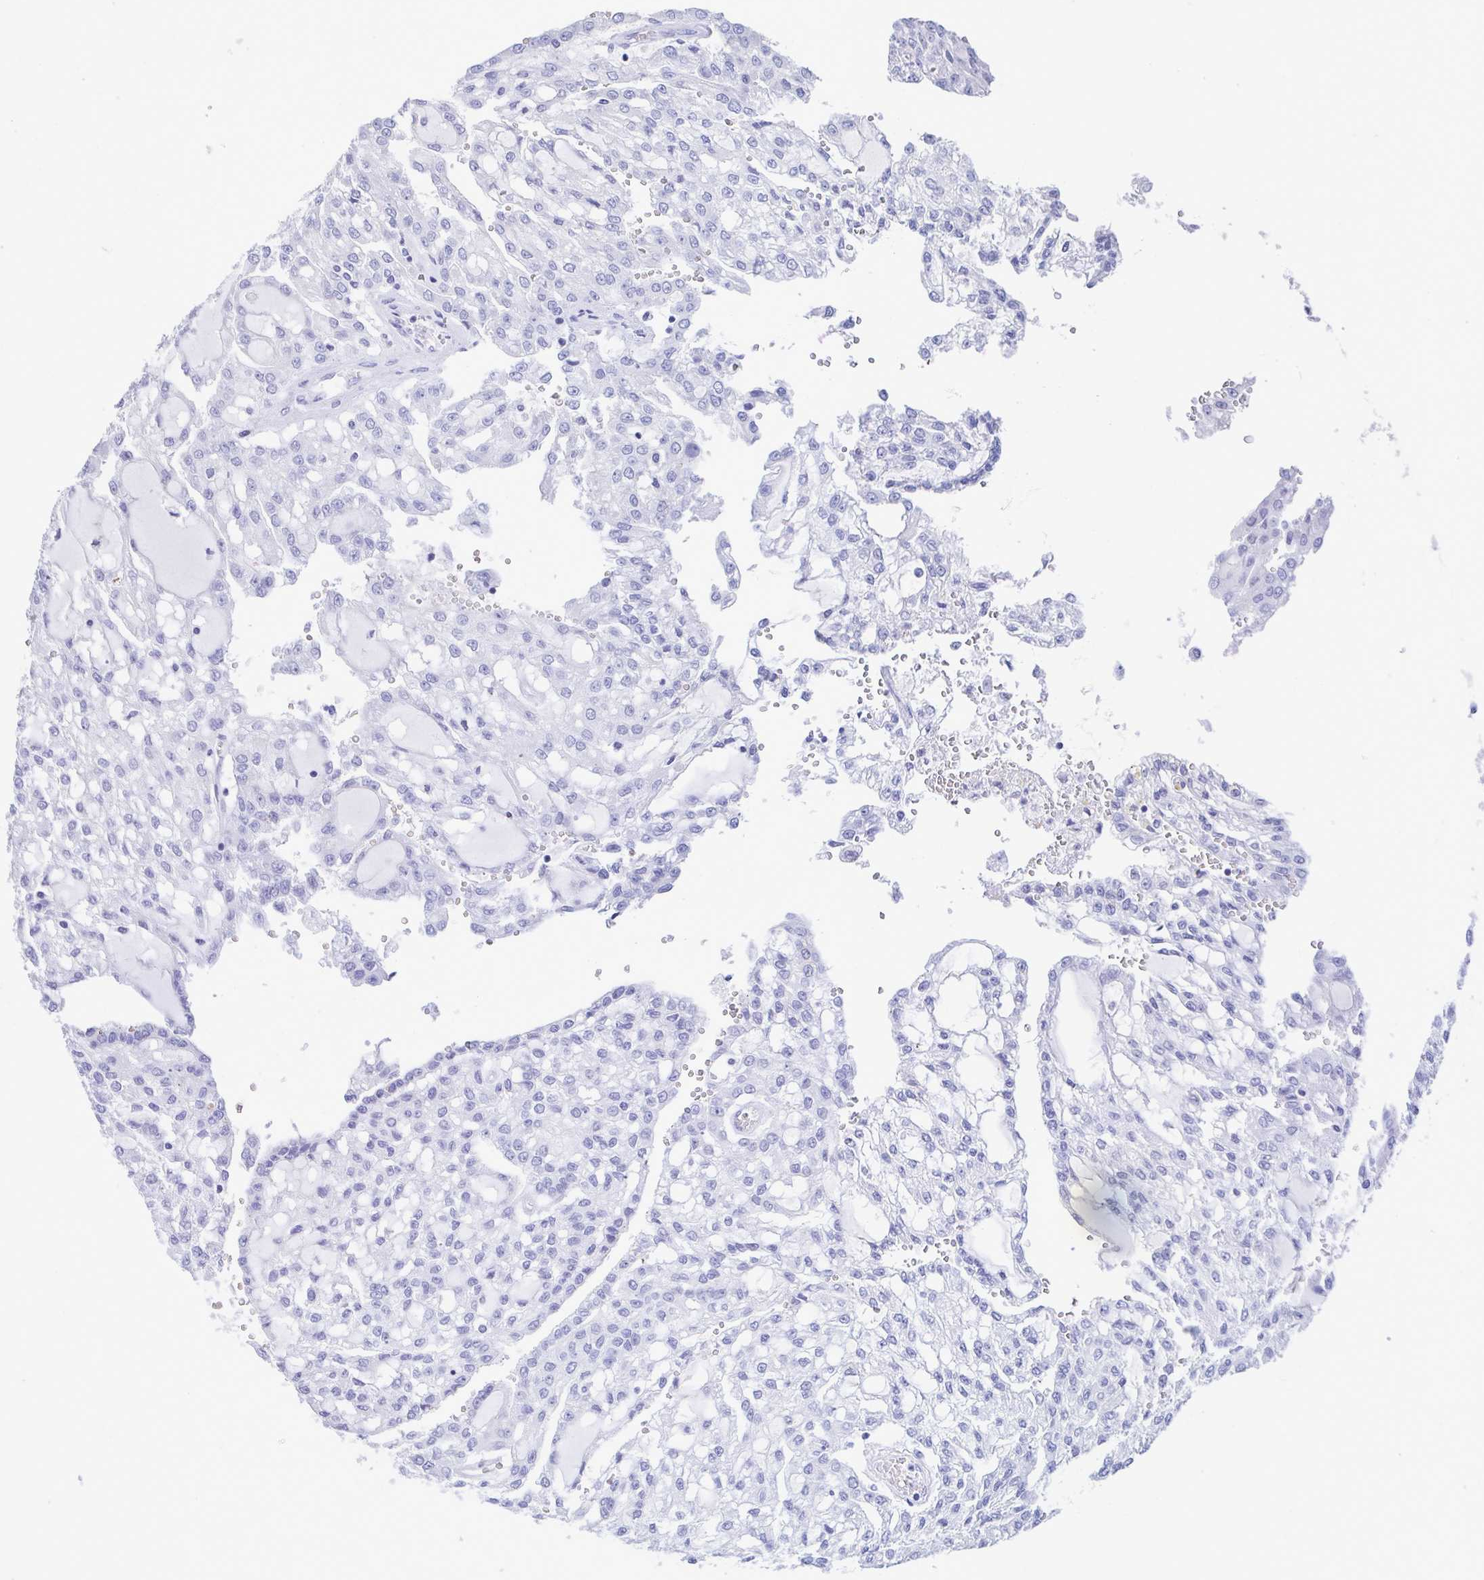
{"staining": {"intensity": "negative", "quantity": "none", "location": "none"}, "tissue": "renal cancer", "cell_type": "Tumor cells", "image_type": "cancer", "snomed": [{"axis": "morphology", "description": "Adenocarcinoma, NOS"}, {"axis": "topography", "description": "Kidney"}], "caption": "High magnification brightfield microscopy of renal cancer stained with DAB (brown) and counterstained with hematoxylin (blue): tumor cells show no significant expression. The staining is performed using DAB brown chromogen with nuclei counter-stained in using hematoxylin.", "gene": "PERM1", "patient": {"sex": "male", "age": 63}}